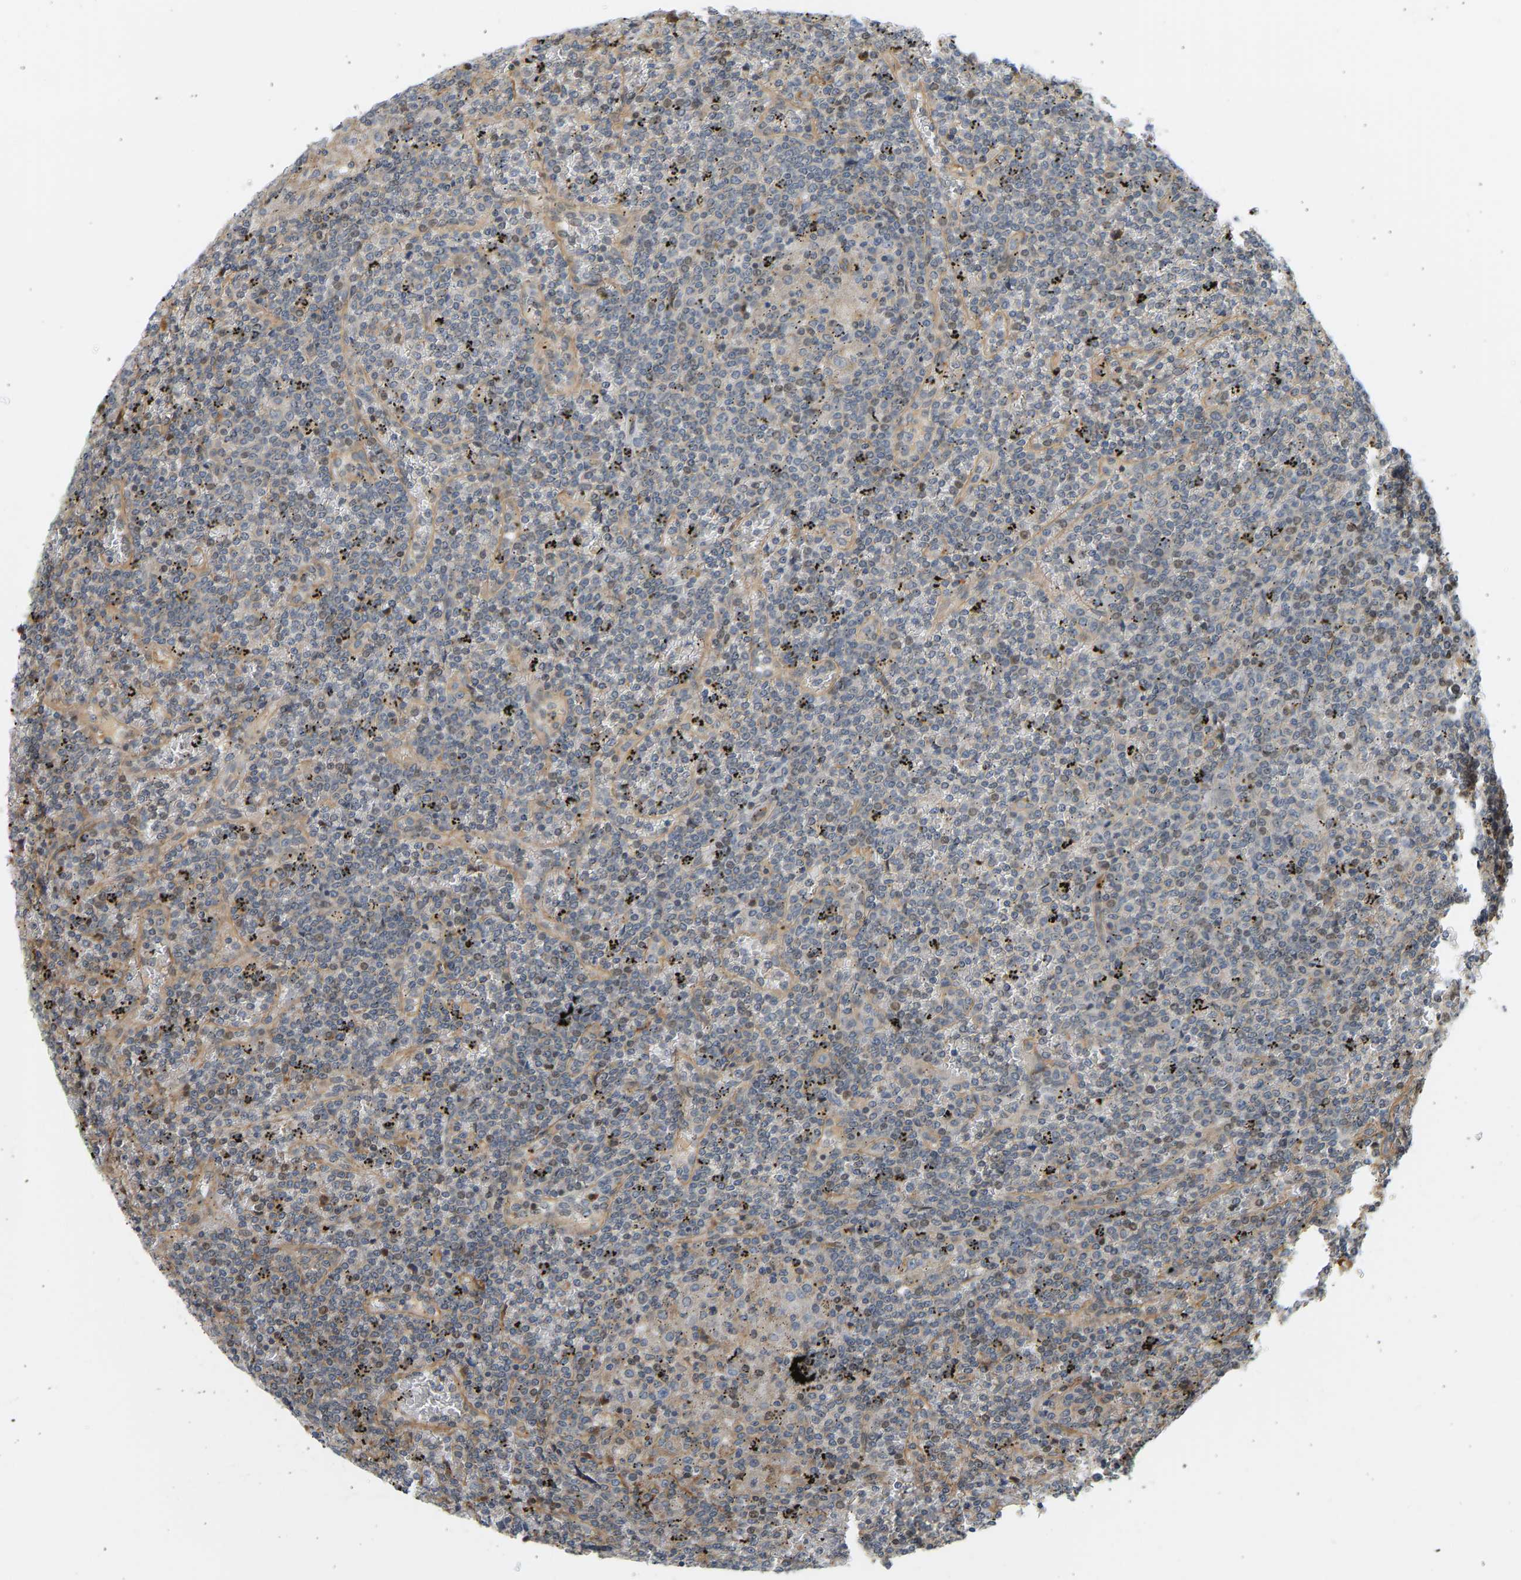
{"staining": {"intensity": "weak", "quantity": "25%-75%", "location": "nuclear"}, "tissue": "lymphoma", "cell_type": "Tumor cells", "image_type": "cancer", "snomed": [{"axis": "morphology", "description": "Malignant lymphoma, non-Hodgkin's type, Low grade"}, {"axis": "topography", "description": "Spleen"}], "caption": "Approximately 25%-75% of tumor cells in low-grade malignant lymphoma, non-Hodgkin's type reveal weak nuclear protein expression as visualized by brown immunohistochemical staining.", "gene": "CEP57", "patient": {"sex": "female", "age": 19}}